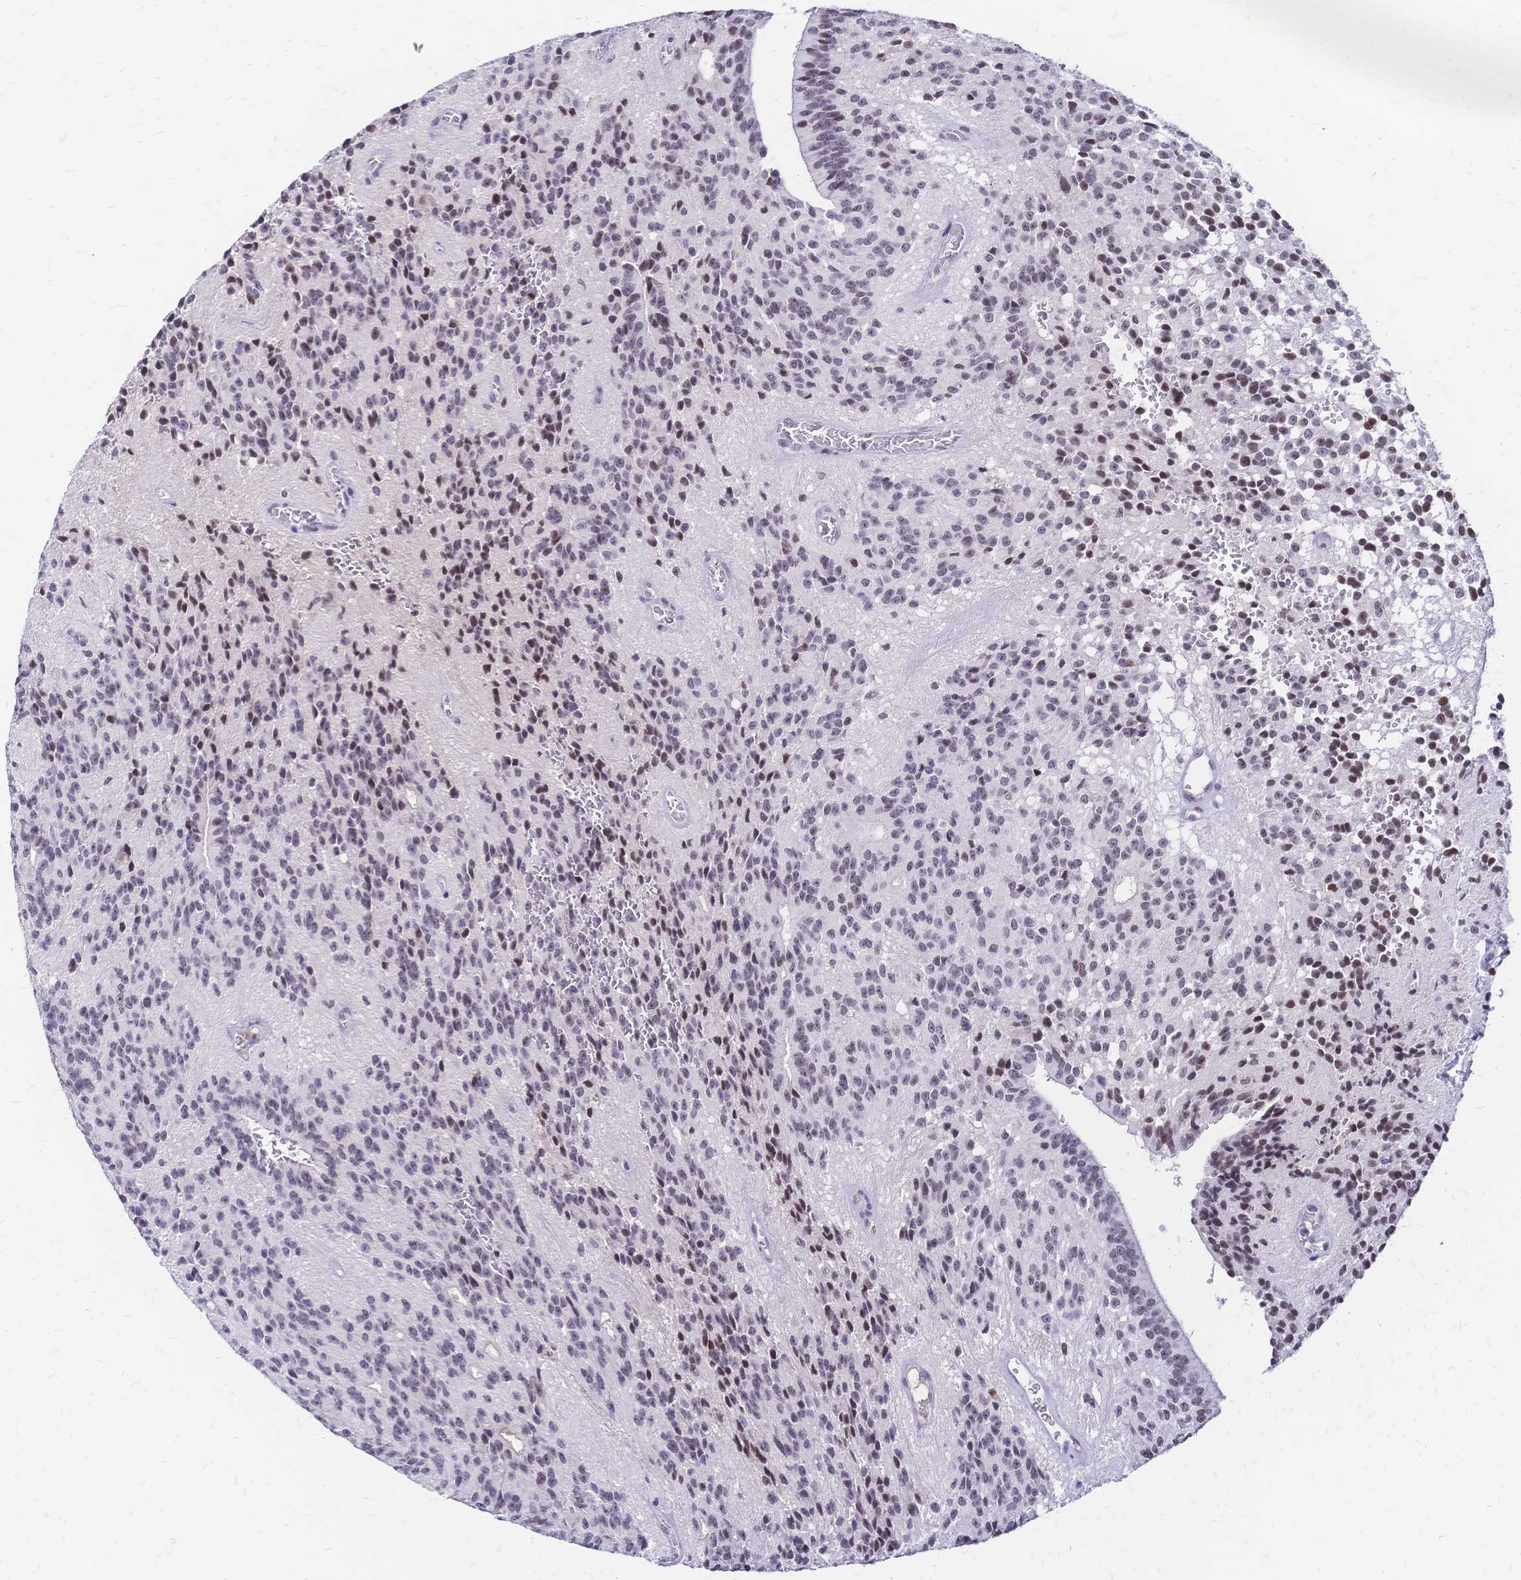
{"staining": {"intensity": "moderate", "quantity": "<25%", "location": "nuclear"}, "tissue": "glioma", "cell_type": "Tumor cells", "image_type": "cancer", "snomed": [{"axis": "morphology", "description": "Glioma, malignant, Low grade"}, {"axis": "topography", "description": "Brain"}], "caption": "Immunohistochemical staining of human glioma exhibits low levels of moderate nuclear expression in approximately <25% of tumor cells. (IHC, brightfield microscopy, high magnification).", "gene": "NFIC", "patient": {"sex": "male", "age": 31}}